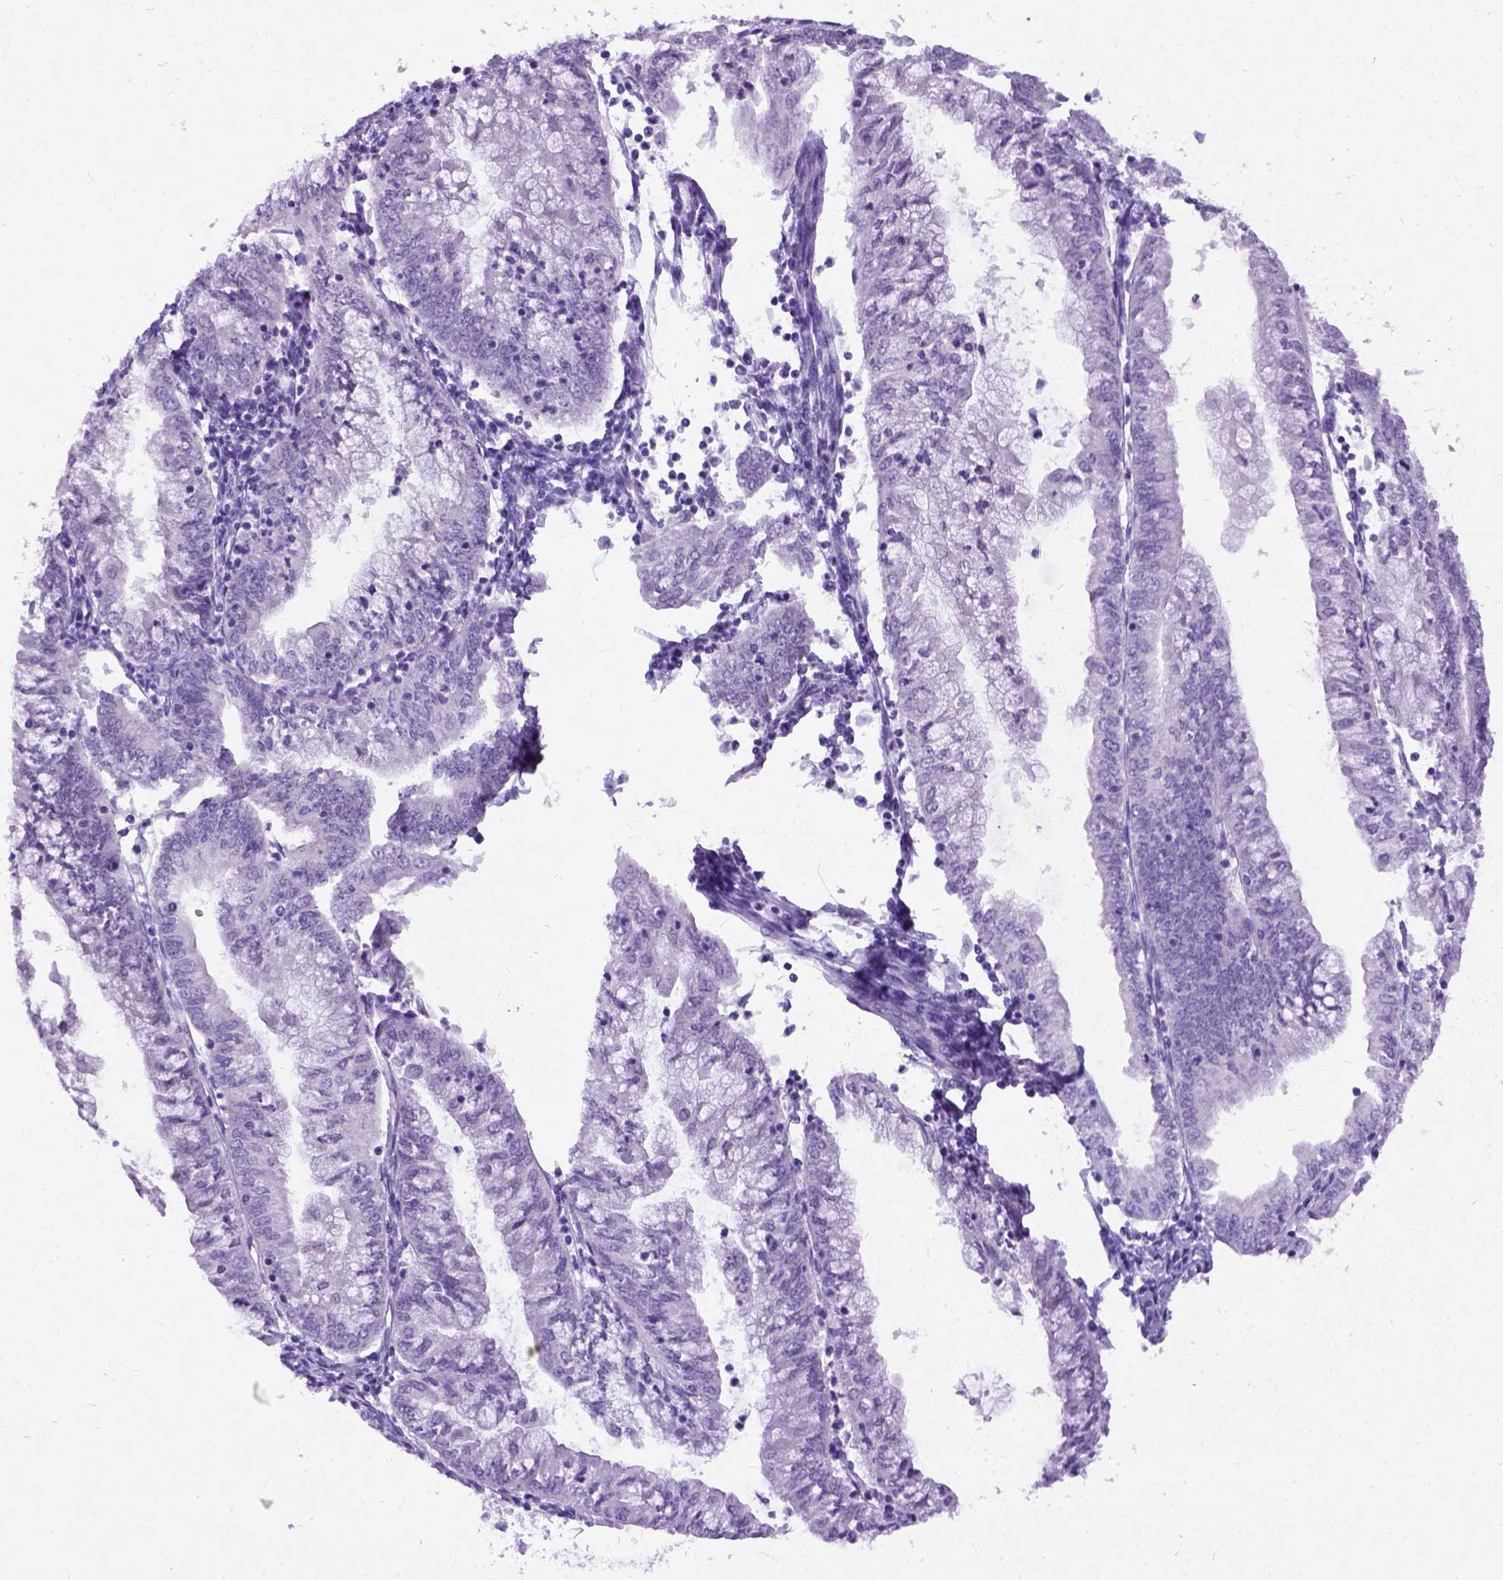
{"staining": {"intensity": "negative", "quantity": "none", "location": "none"}, "tissue": "endometrial cancer", "cell_type": "Tumor cells", "image_type": "cancer", "snomed": [{"axis": "morphology", "description": "Adenocarcinoma, NOS"}, {"axis": "topography", "description": "Endometrium"}], "caption": "Image shows no protein staining in tumor cells of endometrial cancer (adenocarcinoma) tissue.", "gene": "NEUROD4", "patient": {"sex": "female", "age": 55}}